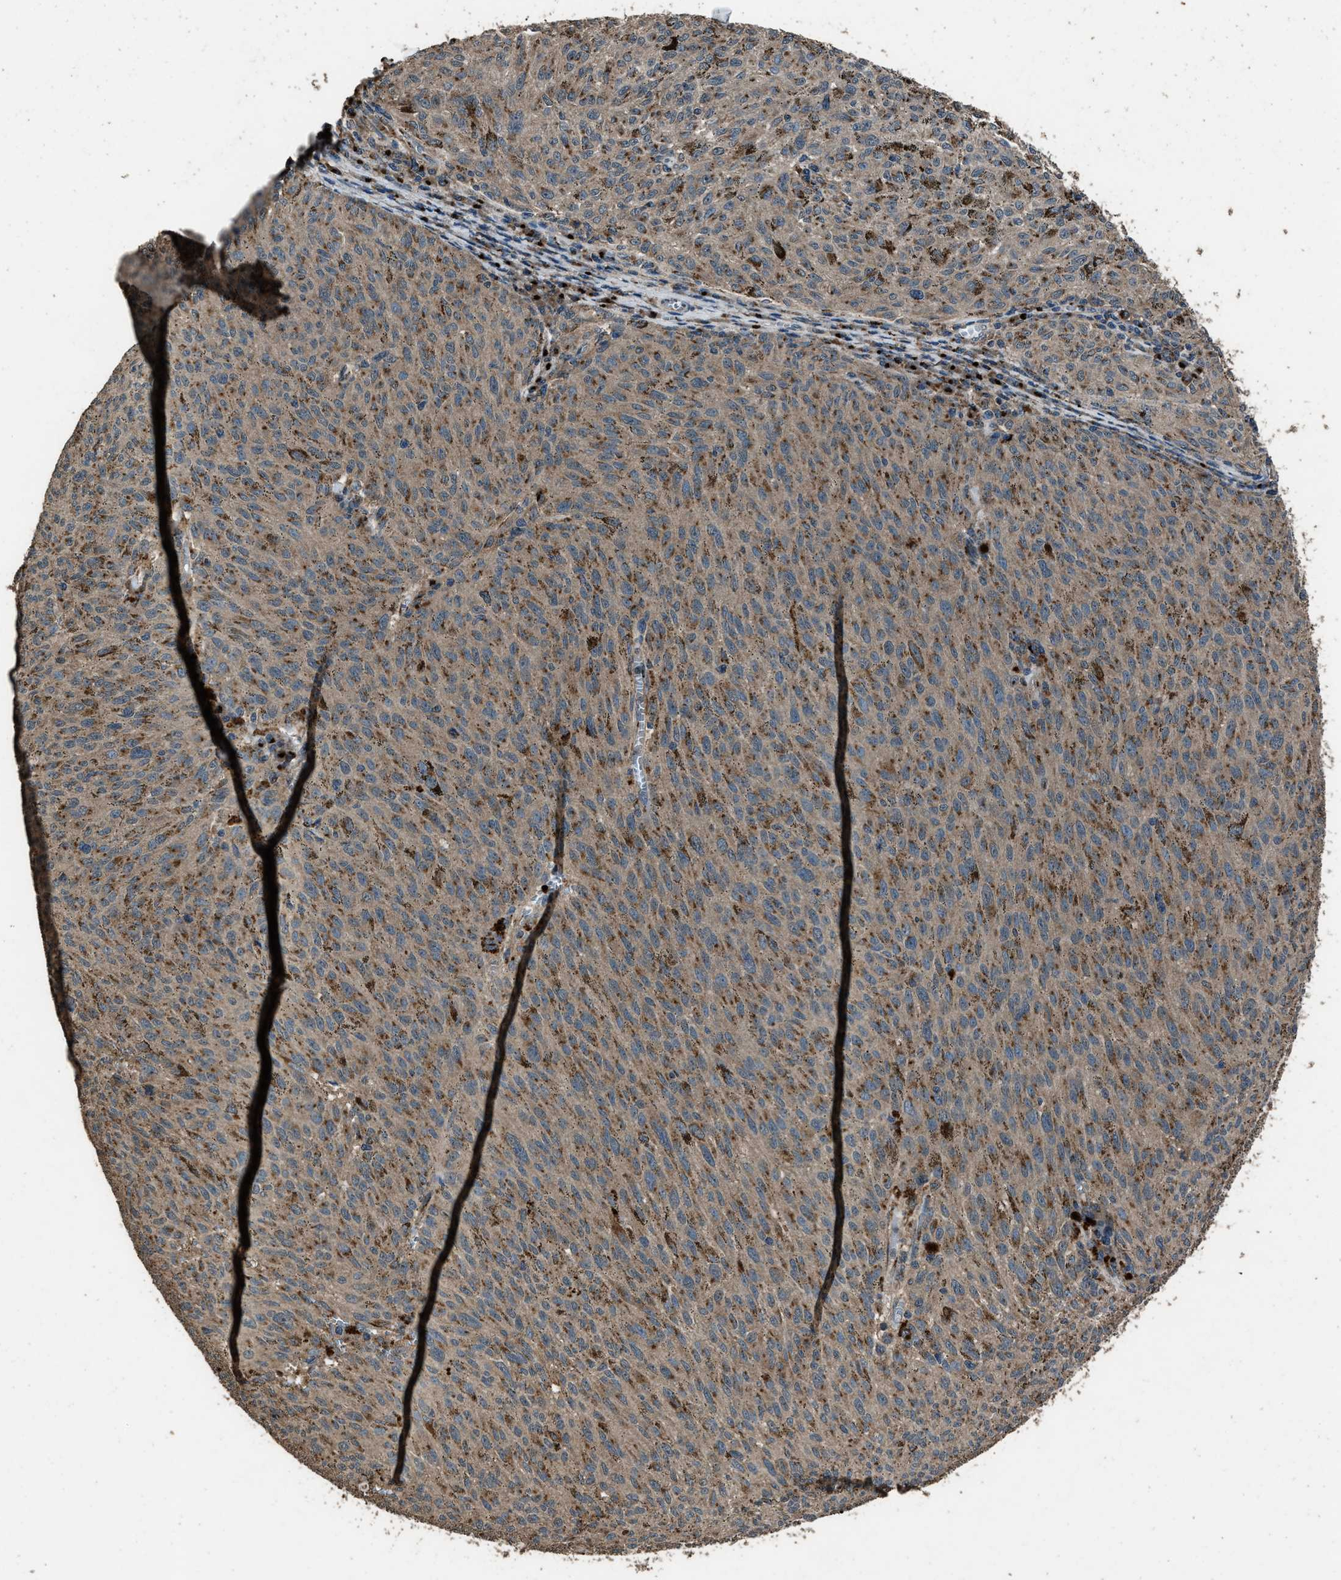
{"staining": {"intensity": "moderate", "quantity": ">75%", "location": "cytoplasmic/membranous"}, "tissue": "melanoma", "cell_type": "Tumor cells", "image_type": "cancer", "snomed": [{"axis": "morphology", "description": "Malignant melanoma, NOS"}, {"axis": "topography", "description": "Skin"}], "caption": "DAB (3,3'-diaminobenzidine) immunohistochemical staining of melanoma reveals moderate cytoplasmic/membranous protein positivity in approximately >75% of tumor cells.", "gene": "SLC38A10", "patient": {"sex": "female", "age": 72}}